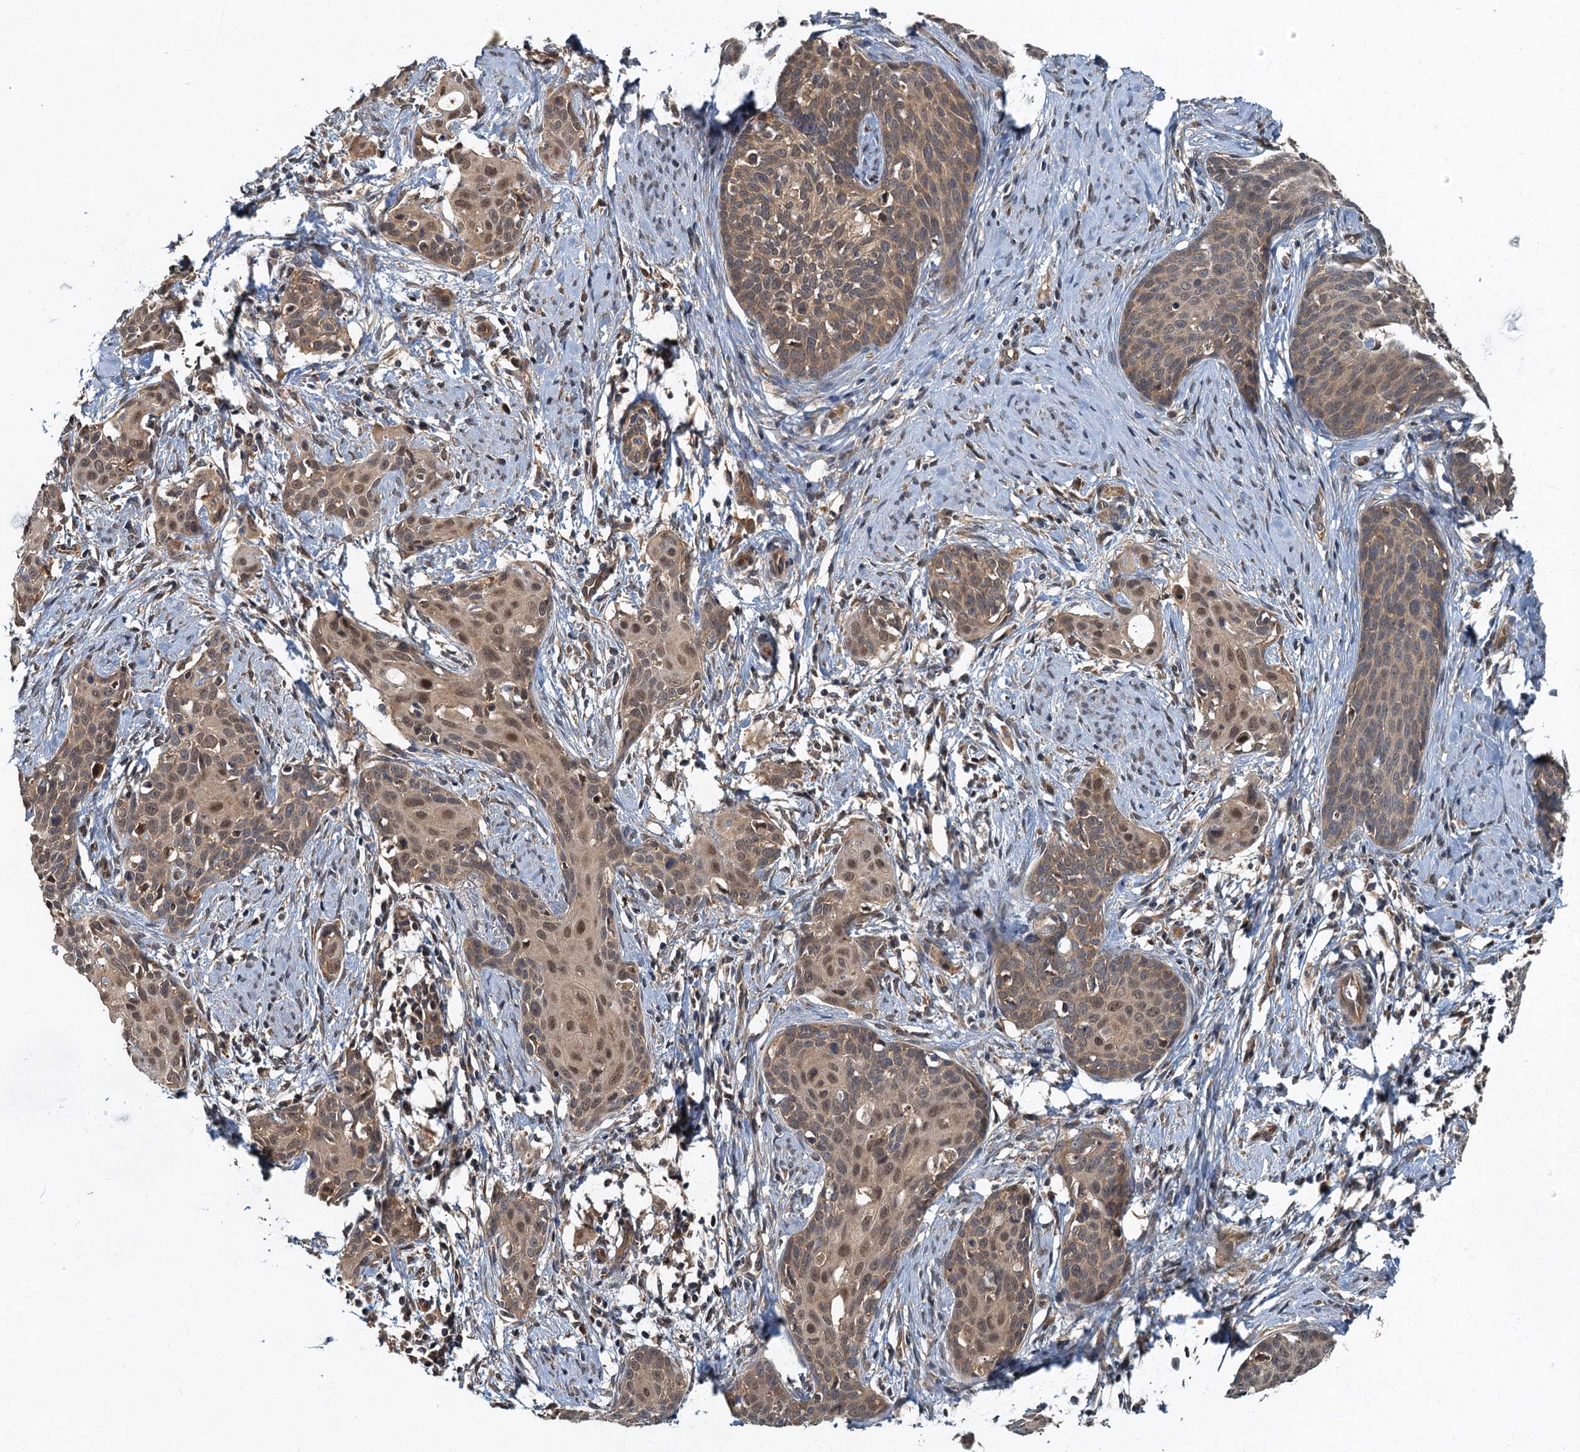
{"staining": {"intensity": "moderate", "quantity": "25%-75%", "location": "cytoplasmic/membranous,nuclear"}, "tissue": "cervical cancer", "cell_type": "Tumor cells", "image_type": "cancer", "snomed": [{"axis": "morphology", "description": "Squamous cell carcinoma, NOS"}, {"axis": "topography", "description": "Cervix"}], "caption": "Immunohistochemistry (IHC) image of neoplastic tissue: cervical squamous cell carcinoma stained using immunohistochemistry exhibits medium levels of moderate protein expression localized specifically in the cytoplasmic/membranous and nuclear of tumor cells, appearing as a cytoplasmic/membranous and nuclear brown color.", "gene": "TBCK", "patient": {"sex": "female", "age": 52}}